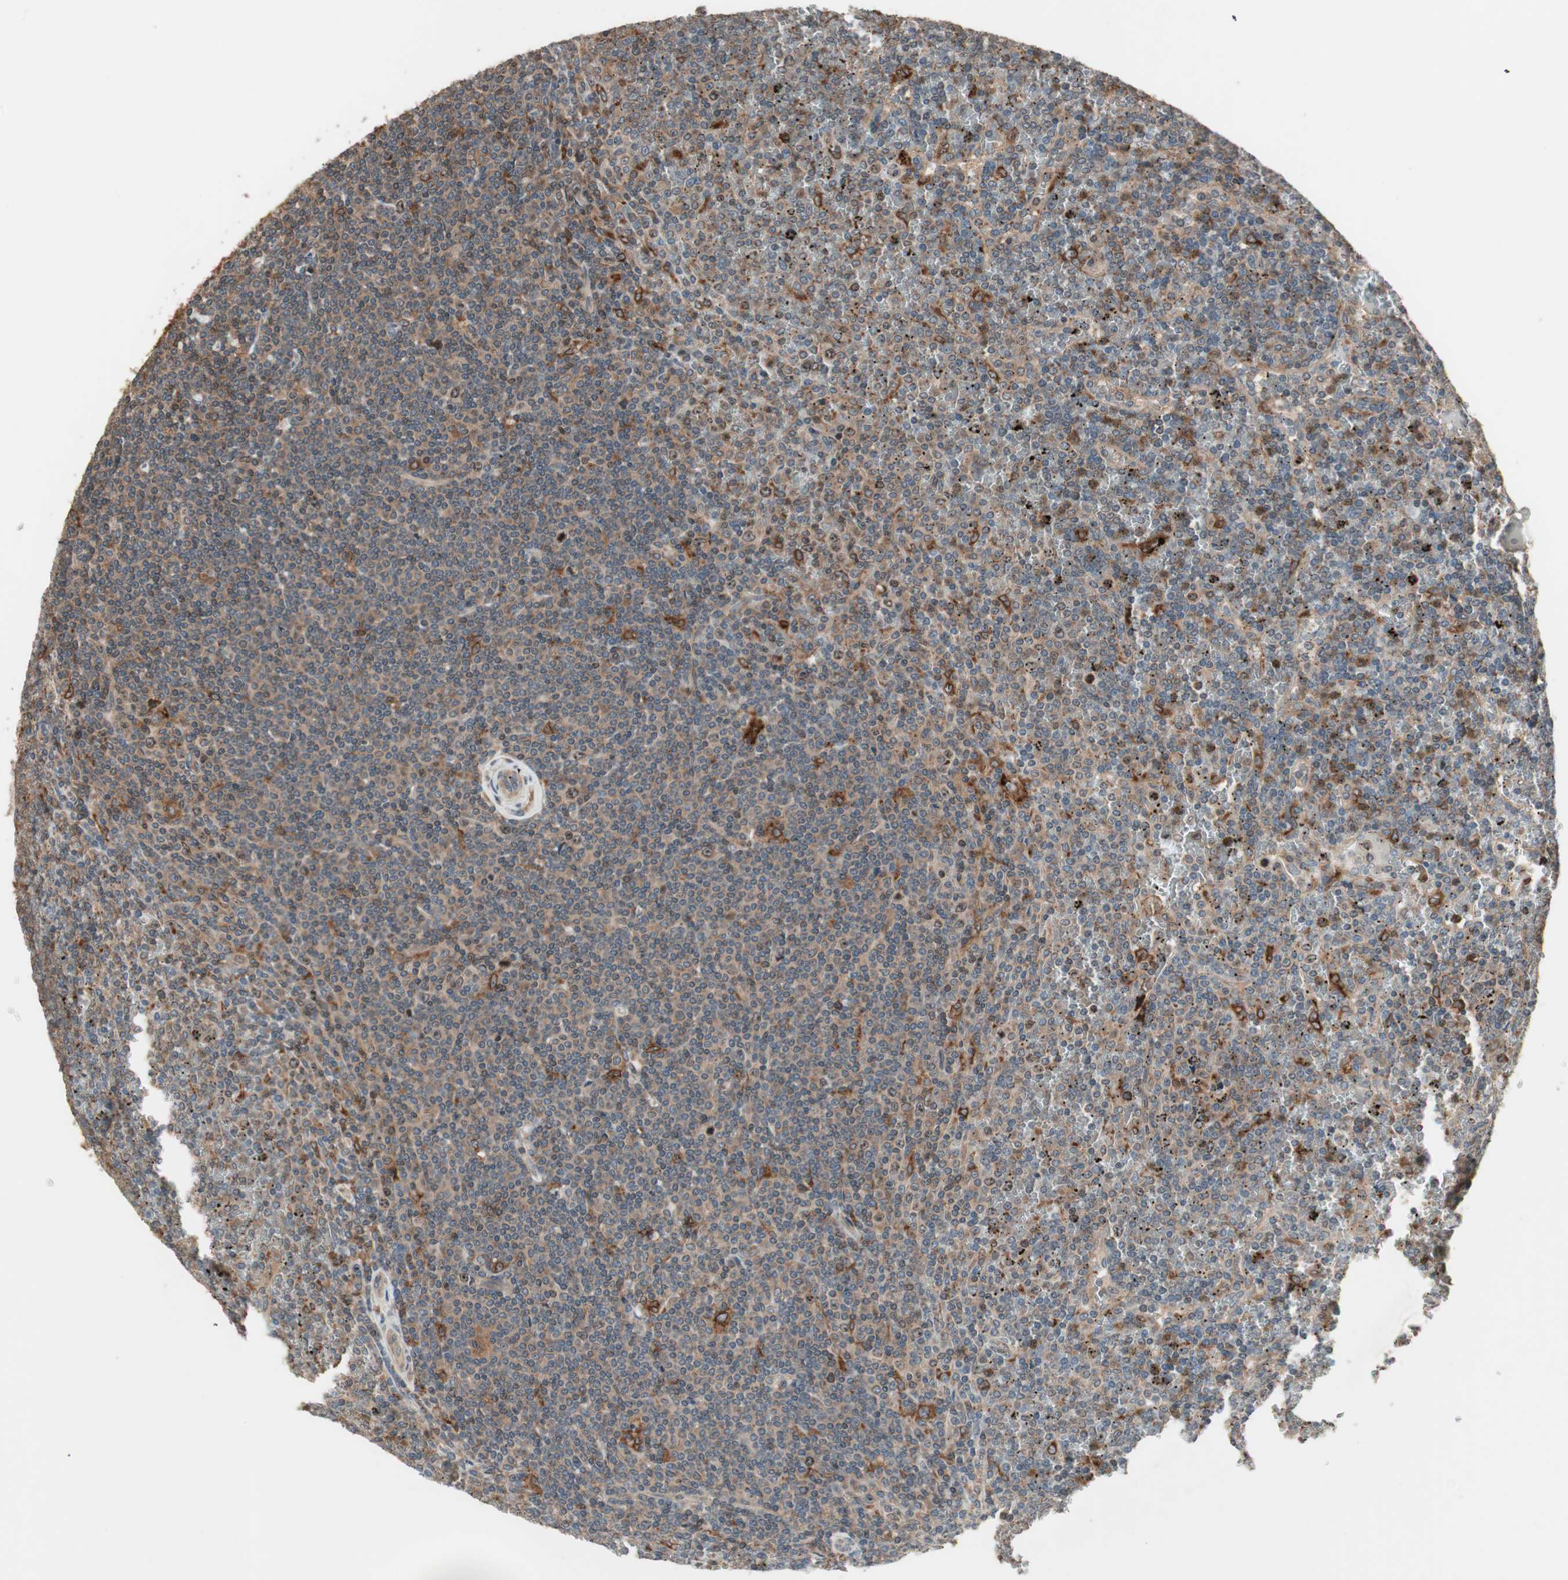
{"staining": {"intensity": "moderate", "quantity": ">75%", "location": "cytoplasmic/membranous"}, "tissue": "lymphoma", "cell_type": "Tumor cells", "image_type": "cancer", "snomed": [{"axis": "morphology", "description": "Malignant lymphoma, non-Hodgkin's type, Low grade"}, {"axis": "topography", "description": "Spleen"}], "caption": "Protein expression analysis of lymphoma exhibits moderate cytoplasmic/membranous positivity in approximately >75% of tumor cells. (brown staining indicates protein expression, while blue staining denotes nuclei).", "gene": "ATP6AP2", "patient": {"sex": "female", "age": 19}}